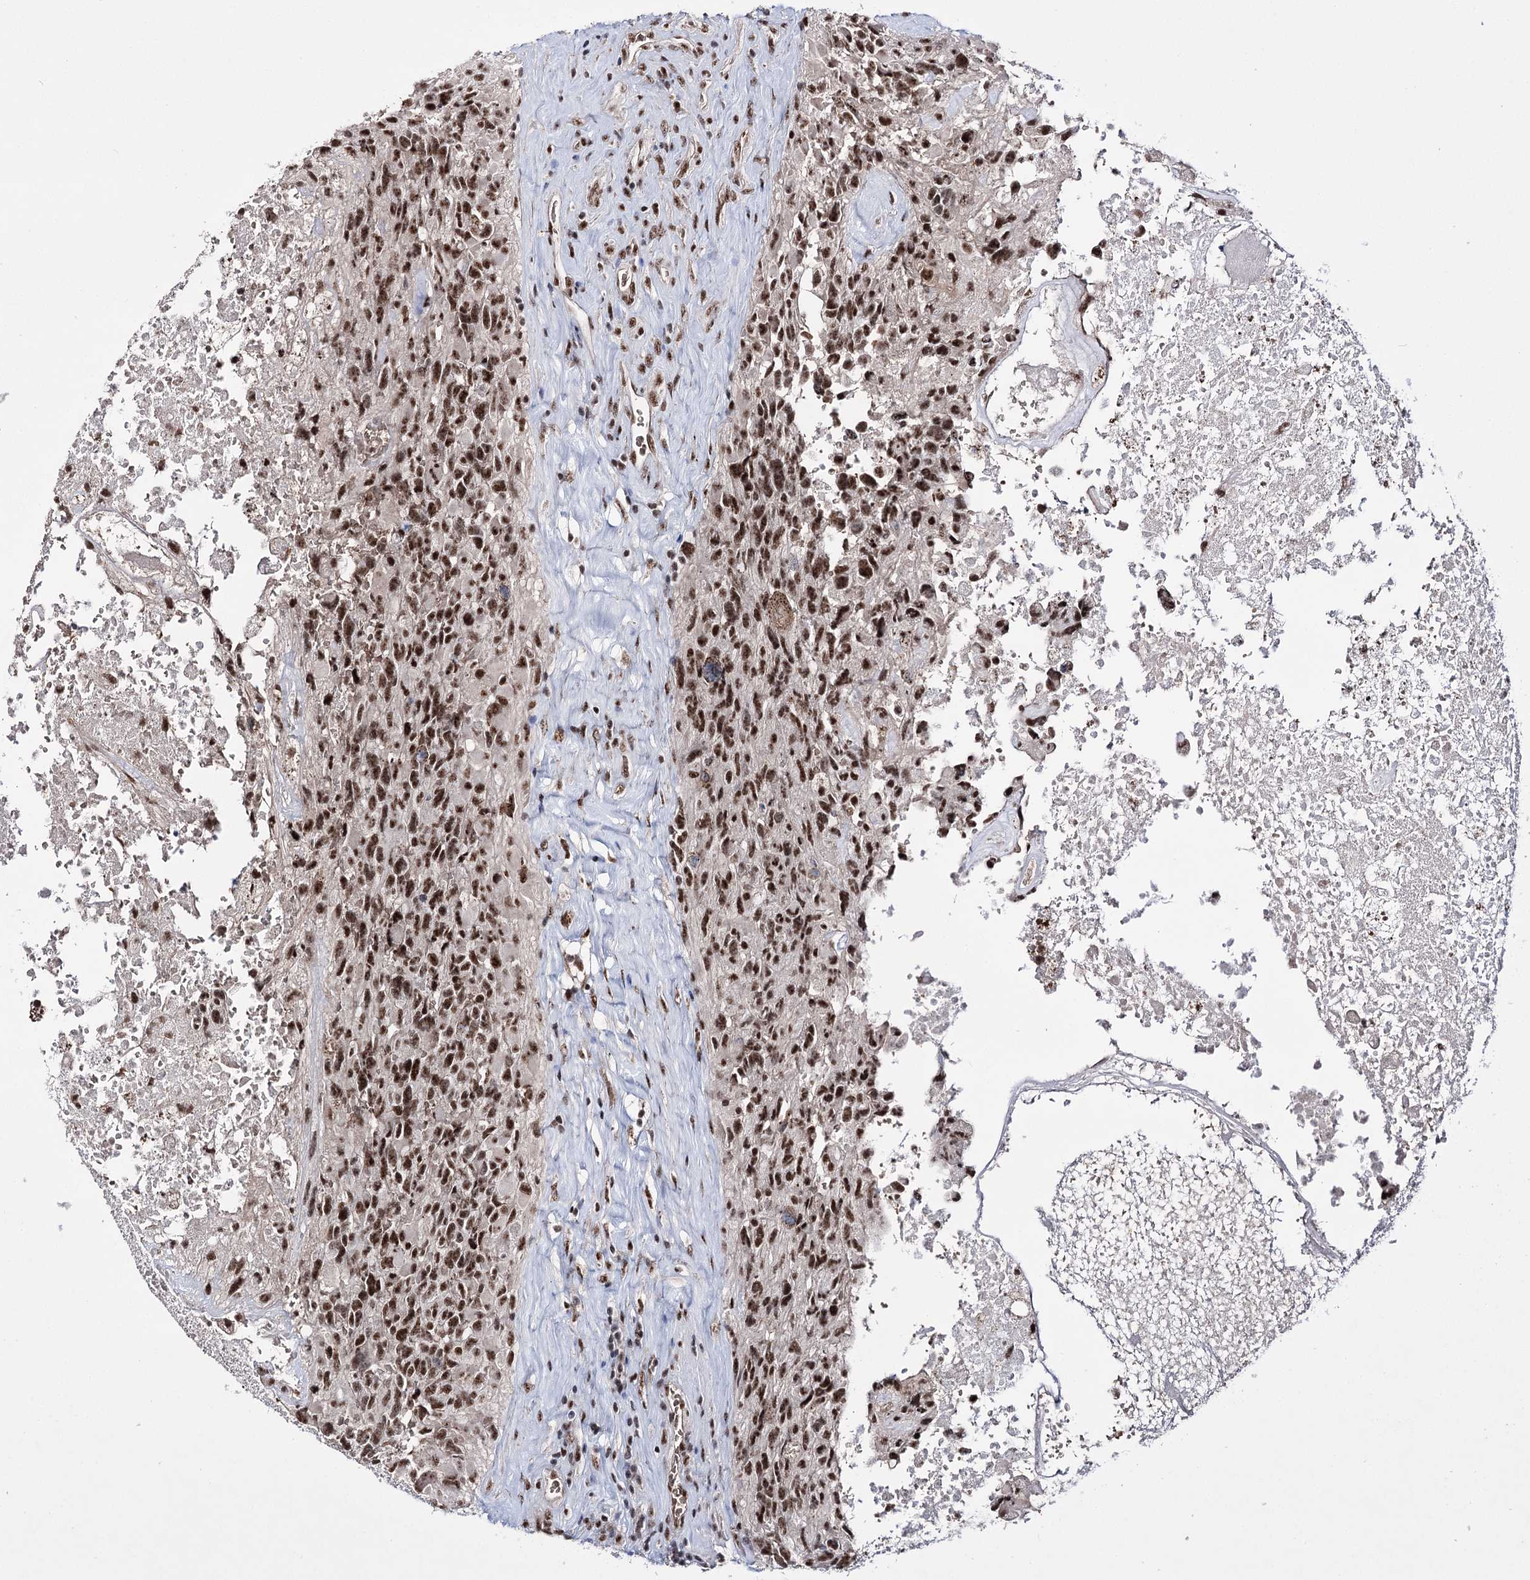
{"staining": {"intensity": "strong", "quantity": ">75%", "location": "nuclear"}, "tissue": "glioma", "cell_type": "Tumor cells", "image_type": "cancer", "snomed": [{"axis": "morphology", "description": "Glioma, malignant, High grade"}, {"axis": "topography", "description": "Brain"}], "caption": "There is high levels of strong nuclear expression in tumor cells of glioma, as demonstrated by immunohistochemical staining (brown color).", "gene": "PRPF40A", "patient": {"sex": "male", "age": 76}}